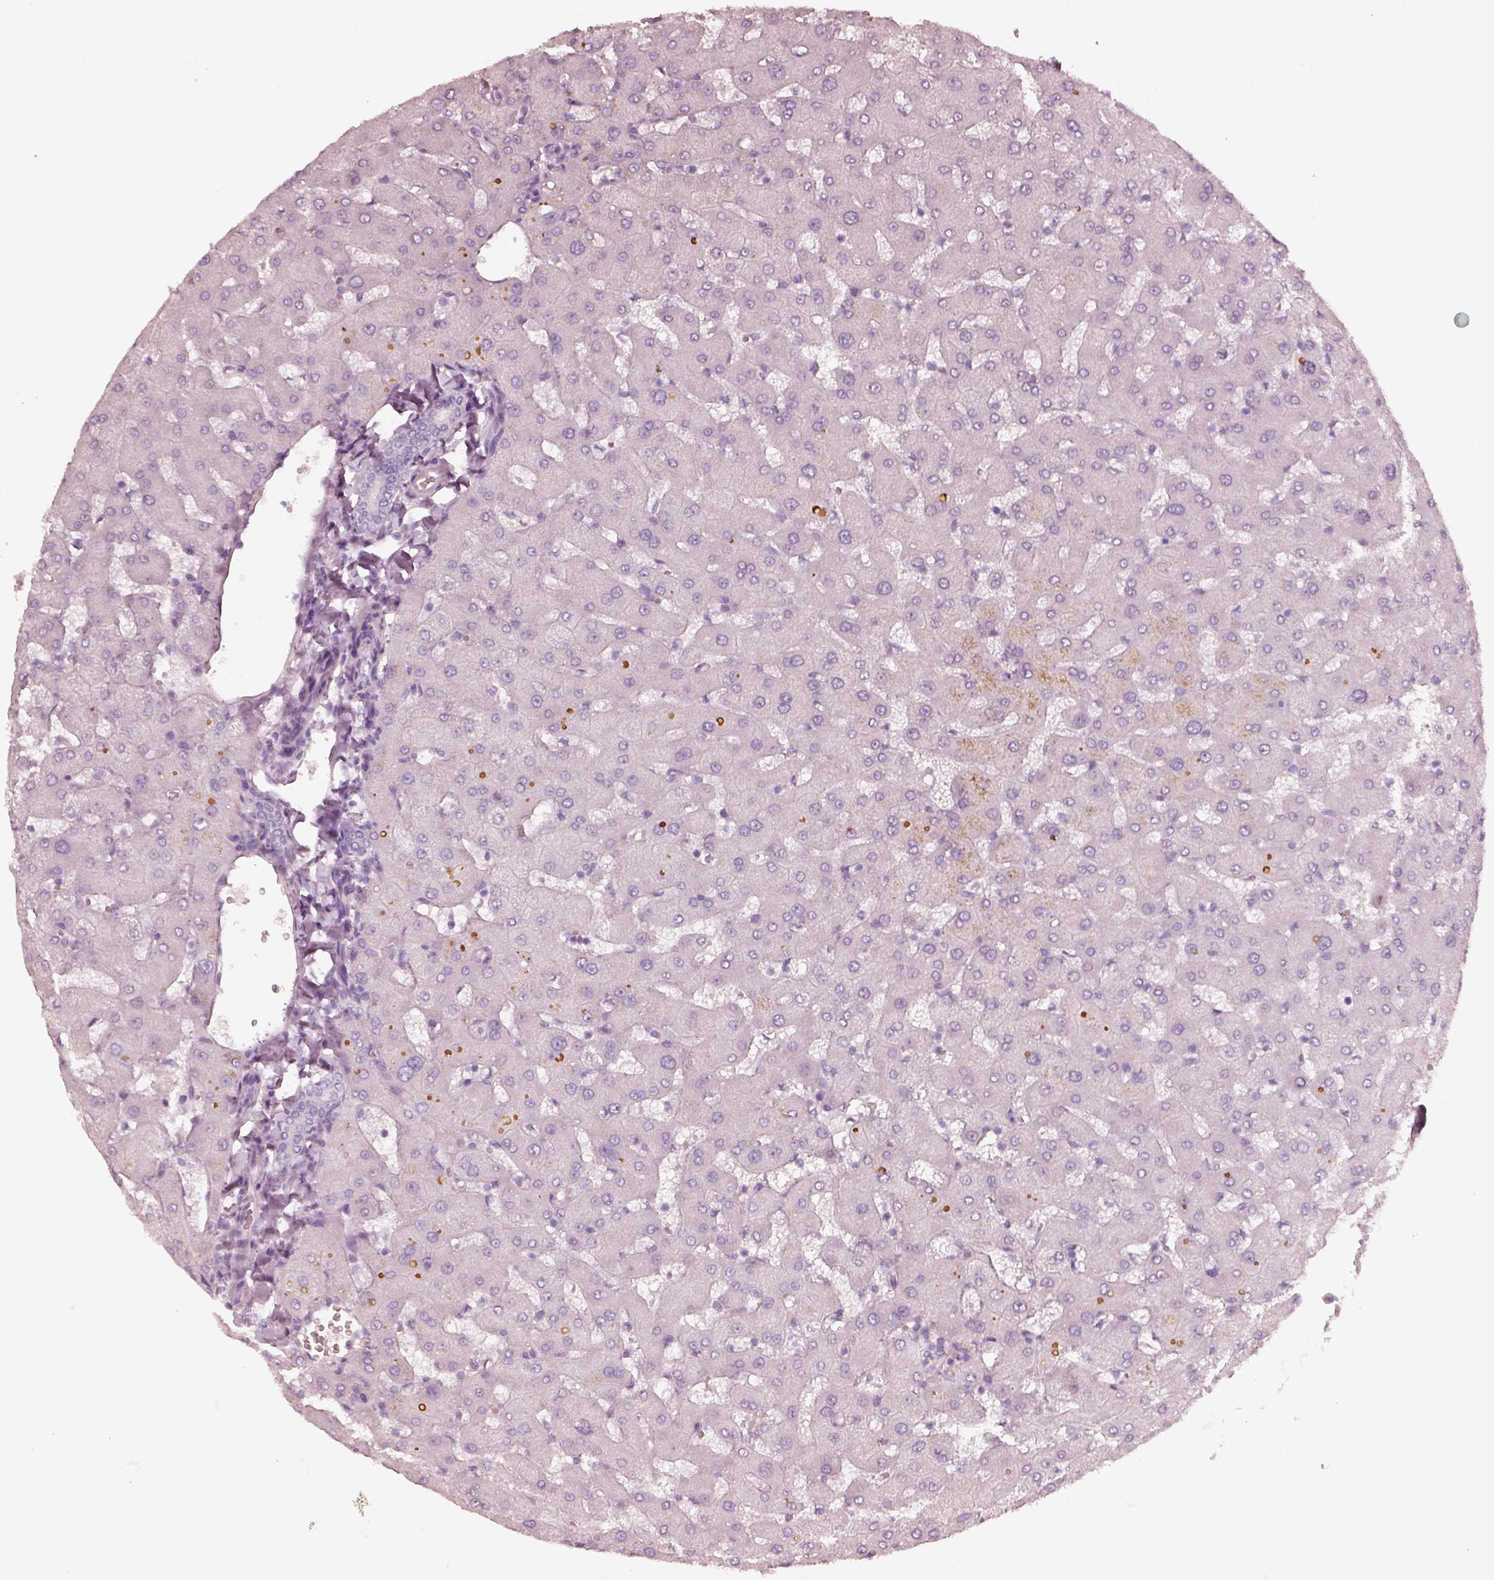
{"staining": {"intensity": "negative", "quantity": "none", "location": "none"}, "tissue": "liver", "cell_type": "Cholangiocytes", "image_type": "normal", "snomed": [{"axis": "morphology", "description": "Normal tissue, NOS"}, {"axis": "topography", "description": "Liver"}], "caption": "The histopathology image displays no staining of cholangiocytes in unremarkable liver. Nuclei are stained in blue.", "gene": "ZP4", "patient": {"sex": "female", "age": 63}}